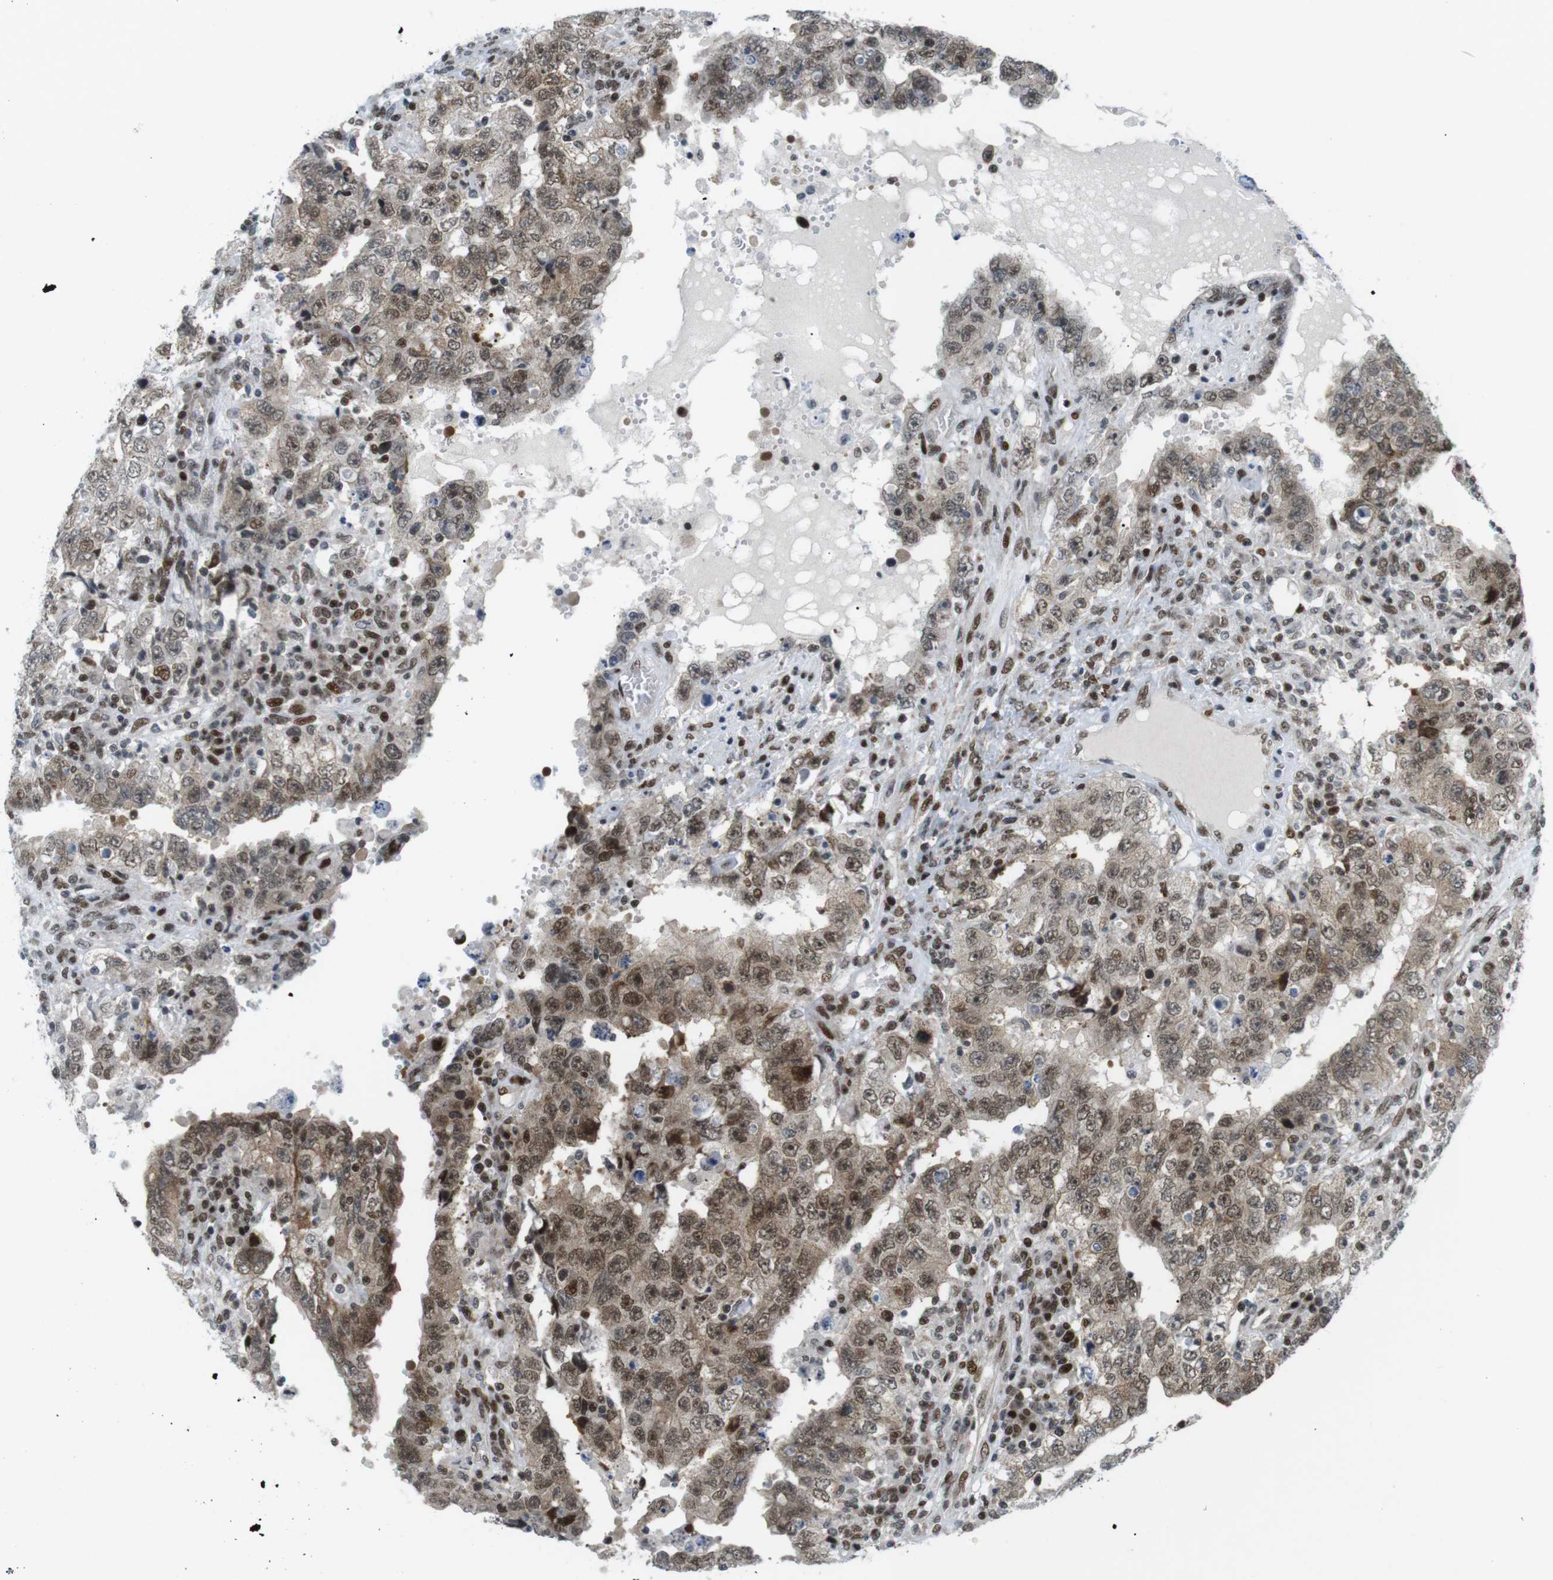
{"staining": {"intensity": "moderate", "quantity": ">75%", "location": "cytoplasmic/membranous,nuclear"}, "tissue": "testis cancer", "cell_type": "Tumor cells", "image_type": "cancer", "snomed": [{"axis": "morphology", "description": "Carcinoma, Embryonal, NOS"}, {"axis": "topography", "description": "Testis"}], "caption": "About >75% of tumor cells in testis embryonal carcinoma show moderate cytoplasmic/membranous and nuclear protein positivity as visualized by brown immunohistochemical staining.", "gene": "CDC27", "patient": {"sex": "male", "age": 26}}